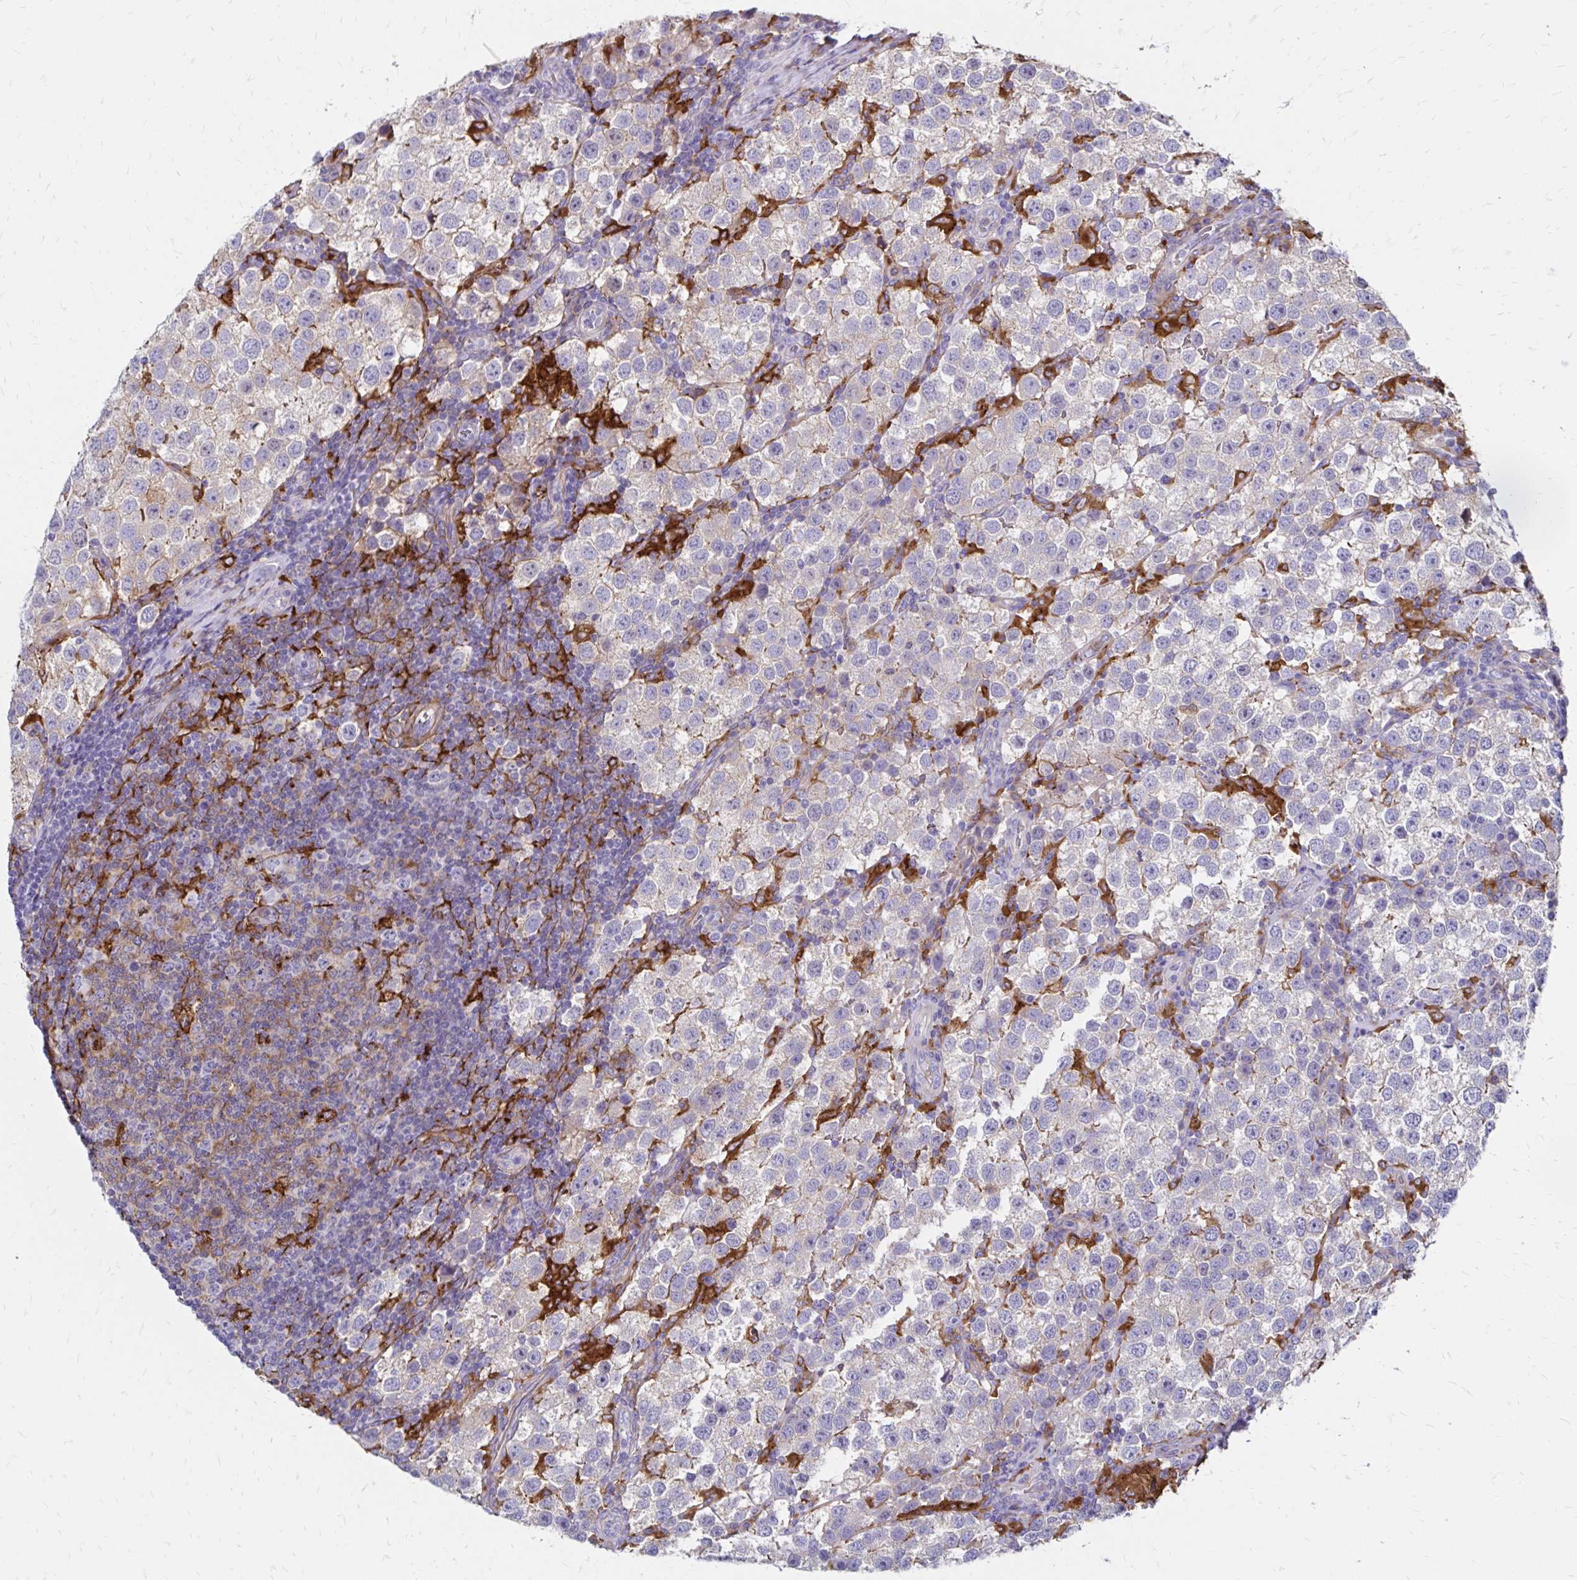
{"staining": {"intensity": "weak", "quantity": "<25%", "location": "cytoplasmic/membranous"}, "tissue": "testis cancer", "cell_type": "Tumor cells", "image_type": "cancer", "snomed": [{"axis": "morphology", "description": "Seminoma, NOS"}, {"axis": "topography", "description": "Testis"}], "caption": "Immunohistochemical staining of human seminoma (testis) exhibits no significant staining in tumor cells.", "gene": "TNS3", "patient": {"sex": "male", "age": 37}}